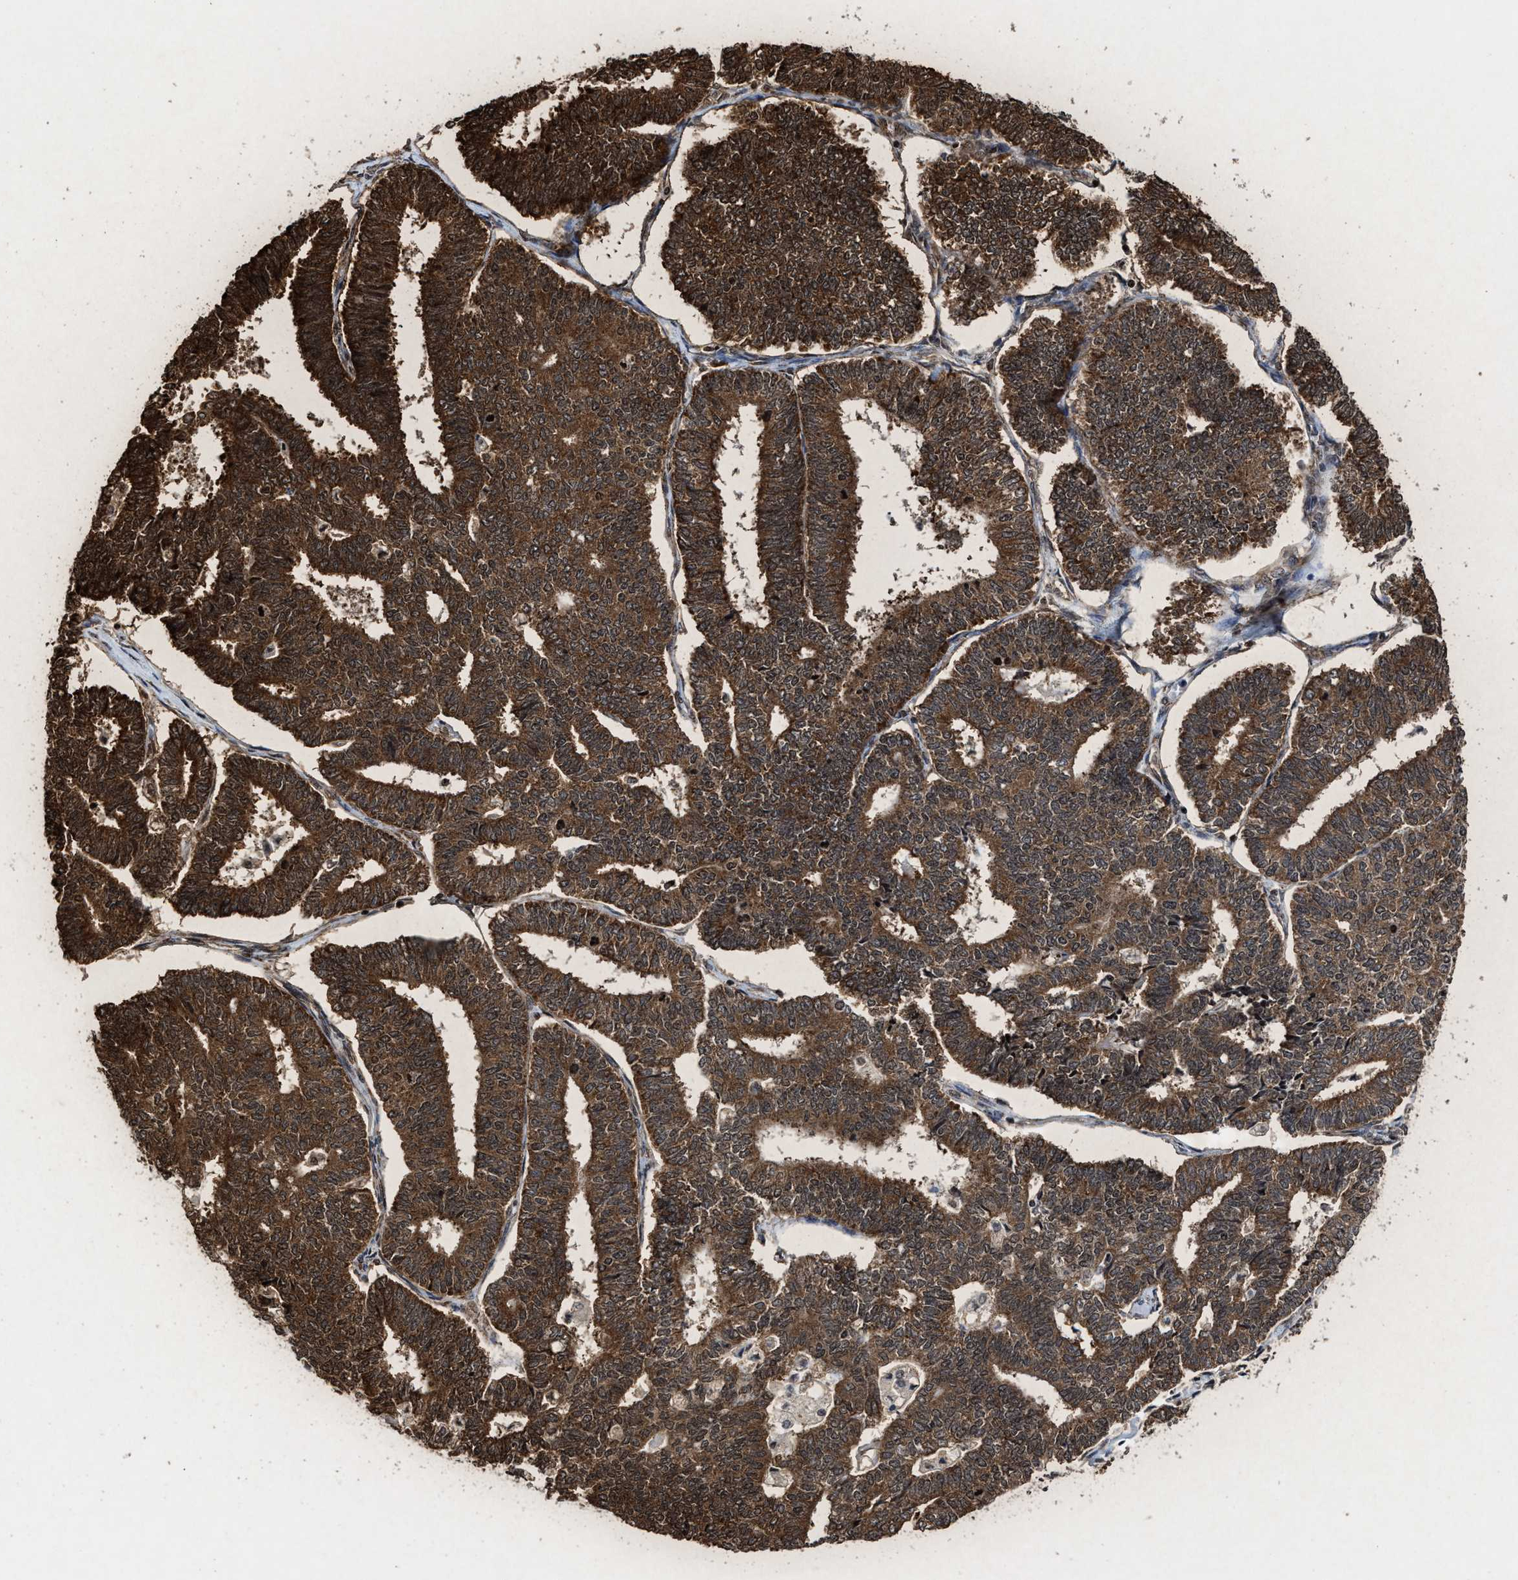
{"staining": {"intensity": "strong", "quantity": ">75%", "location": "cytoplasmic/membranous,nuclear"}, "tissue": "endometrial cancer", "cell_type": "Tumor cells", "image_type": "cancer", "snomed": [{"axis": "morphology", "description": "Adenocarcinoma, NOS"}, {"axis": "topography", "description": "Endometrium"}], "caption": "This is an image of immunohistochemistry (IHC) staining of endometrial cancer, which shows strong staining in the cytoplasmic/membranous and nuclear of tumor cells.", "gene": "ALYREF", "patient": {"sex": "female", "age": 70}}